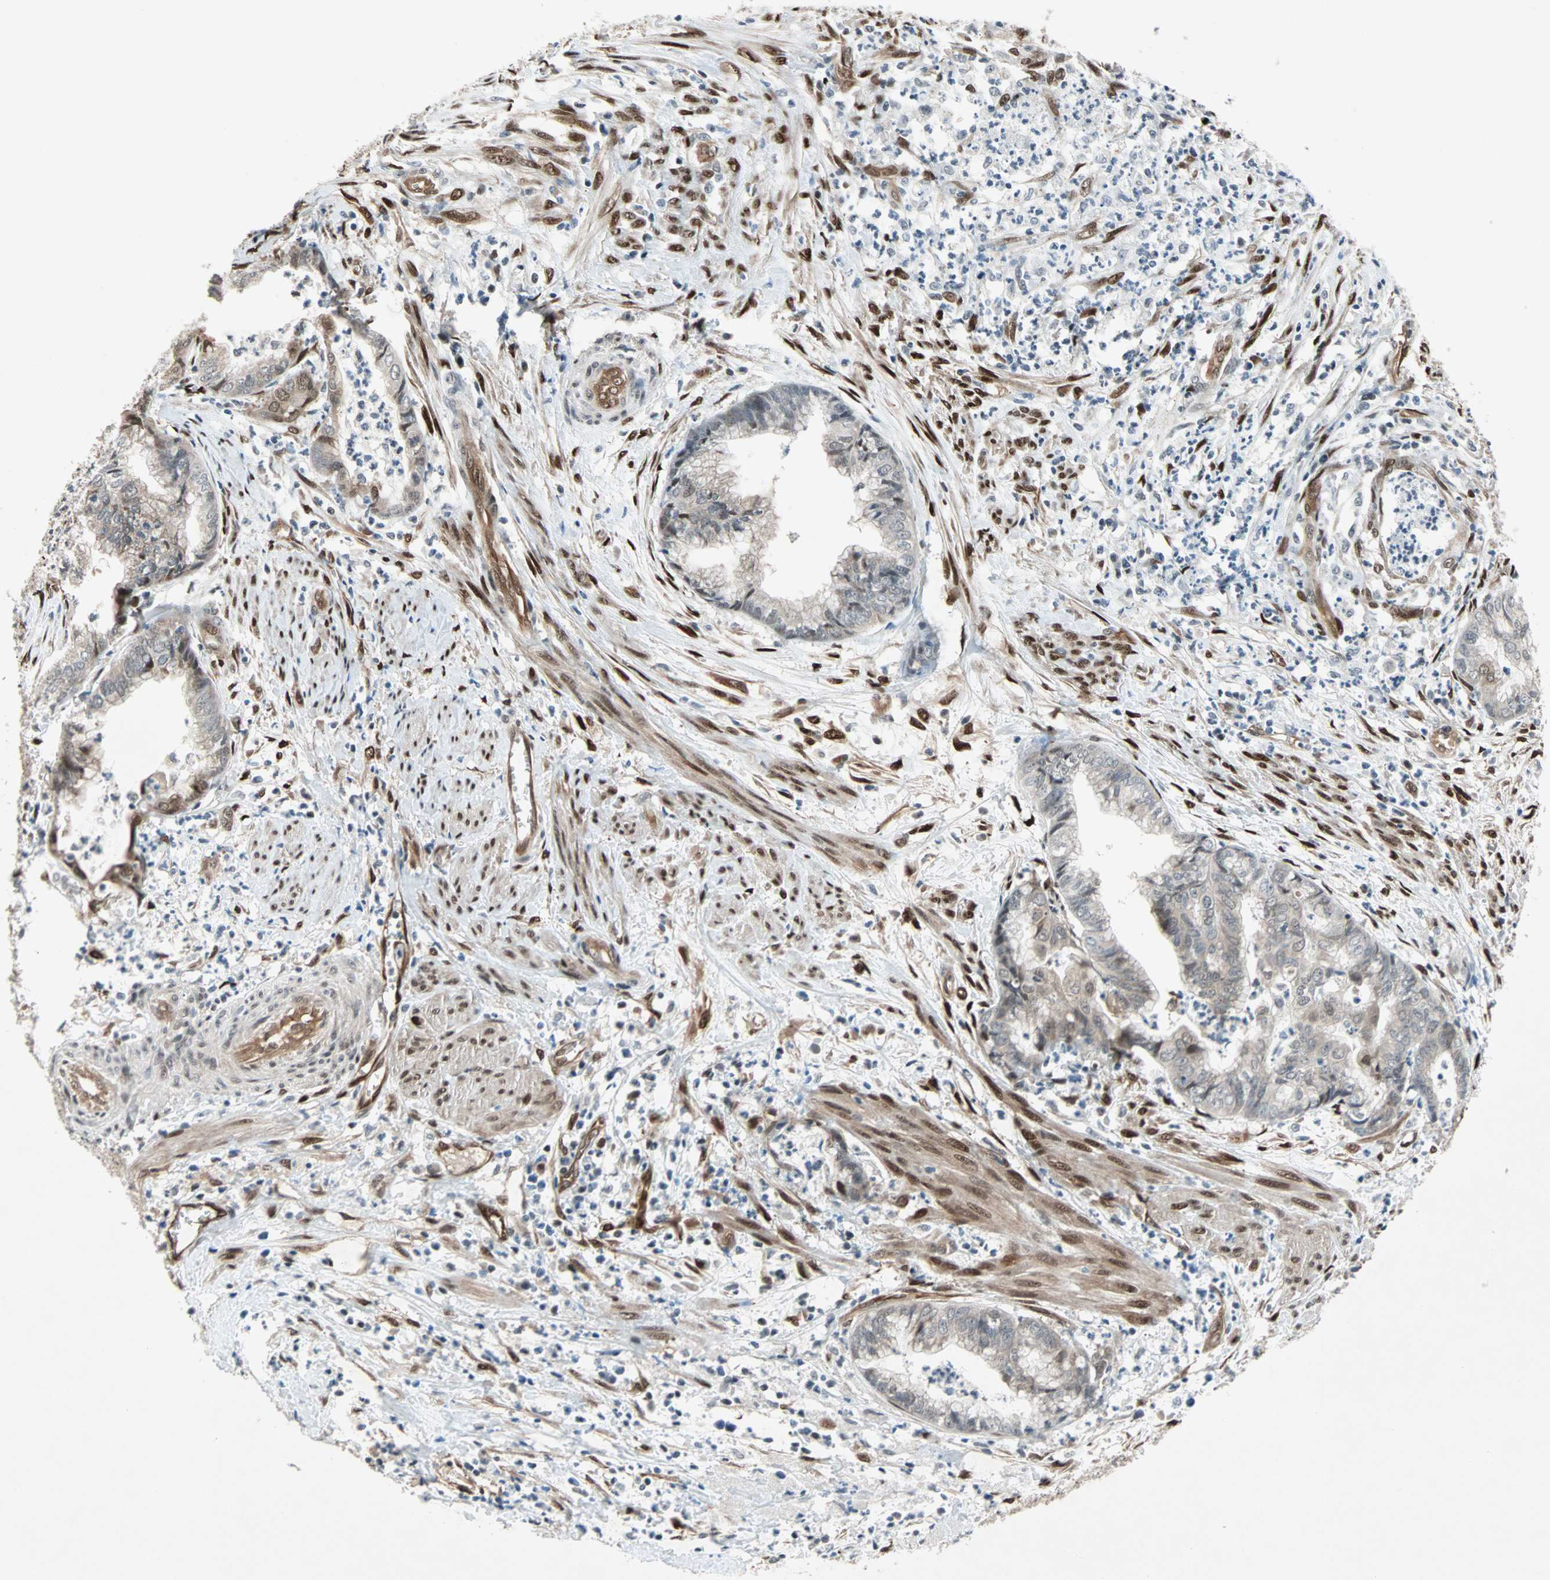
{"staining": {"intensity": "moderate", "quantity": "<25%", "location": "cytoplasmic/membranous,nuclear"}, "tissue": "endometrial cancer", "cell_type": "Tumor cells", "image_type": "cancer", "snomed": [{"axis": "morphology", "description": "Necrosis, NOS"}, {"axis": "morphology", "description": "Adenocarcinoma, NOS"}, {"axis": "topography", "description": "Endometrium"}], "caption": "The histopathology image displays immunohistochemical staining of endometrial cancer. There is moderate cytoplasmic/membranous and nuclear positivity is appreciated in about <25% of tumor cells.", "gene": "WWTR1", "patient": {"sex": "female", "age": 79}}